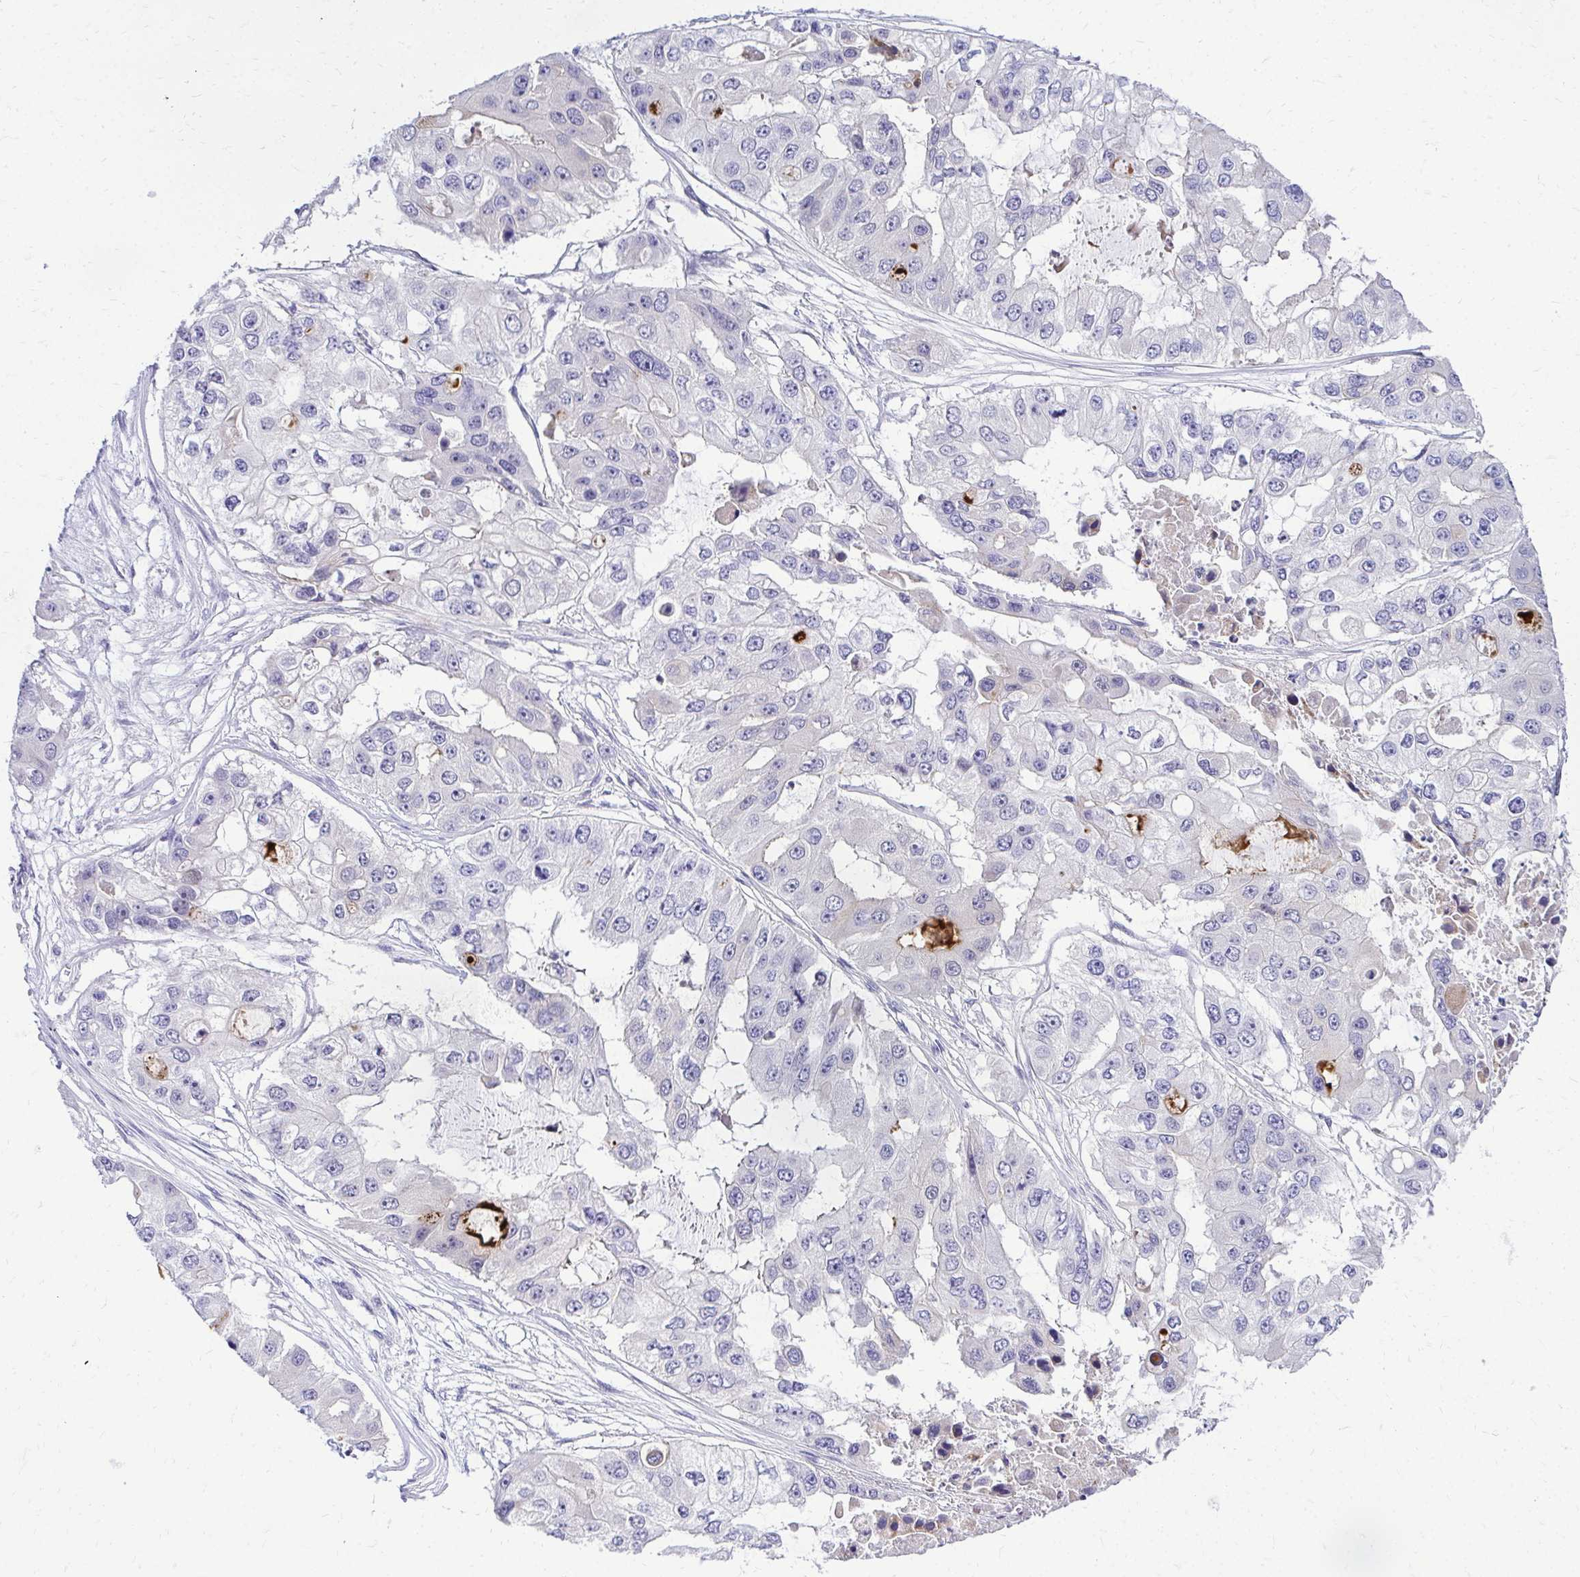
{"staining": {"intensity": "negative", "quantity": "none", "location": "none"}, "tissue": "ovarian cancer", "cell_type": "Tumor cells", "image_type": "cancer", "snomed": [{"axis": "morphology", "description": "Cystadenocarcinoma, serous, NOS"}, {"axis": "topography", "description": "Ovary"}], "caption": "Image shows no protein expression in tumor cells of serous cystadenocarcinoma (ovarian) tissue. The staining was performed using DAB (3,3'-diaminobenzidine) to visualize the protein expression in brown, while the nuclei were stained in blue with hematoxylin (Magnification: 20x).", "gene": "ZSWIM9", "patient": {"sex": "female", "age": 56}}